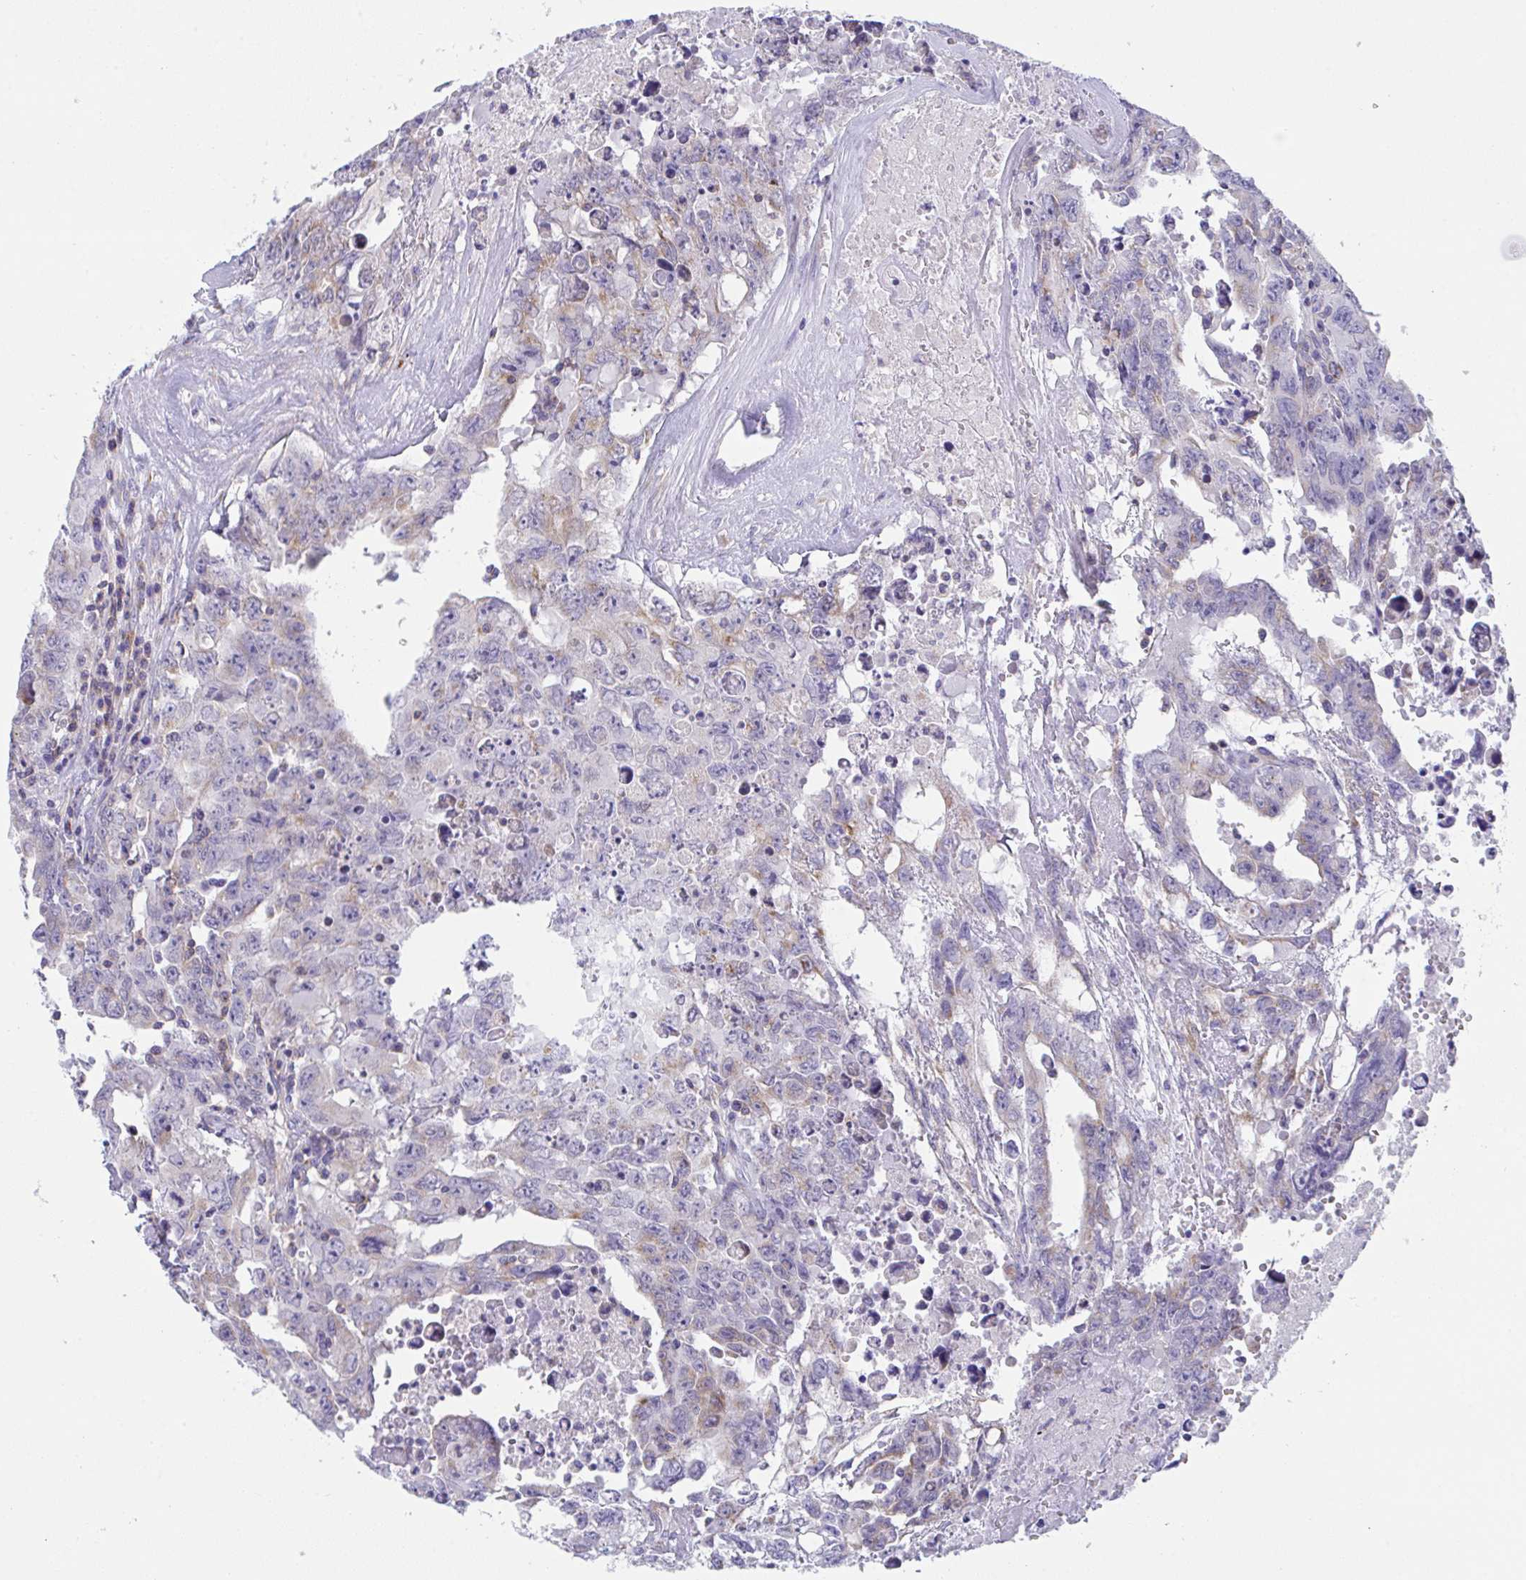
{"staining": {"intensity": "moderate", "quantity": "<25%", "location": "cytoplasmic/membranous"}, "tissue": "testis cancer", "cell_type": "Tumor cells", "image_type": "cancer", "snomed": [{"axis": "morphology", "description": "Carcinoma, Embryonal, NOS"}, {"axis": "topography", "description": "Testis"}], "caption": "Protein expression analysis of testis cancer (embryonal carcinoma) shows moderate cytoplasmic/membranous positivity in approximately <25% of tumor cells.", "gene": "MIA3", "patient": {"sex": "male", "age": 24}}